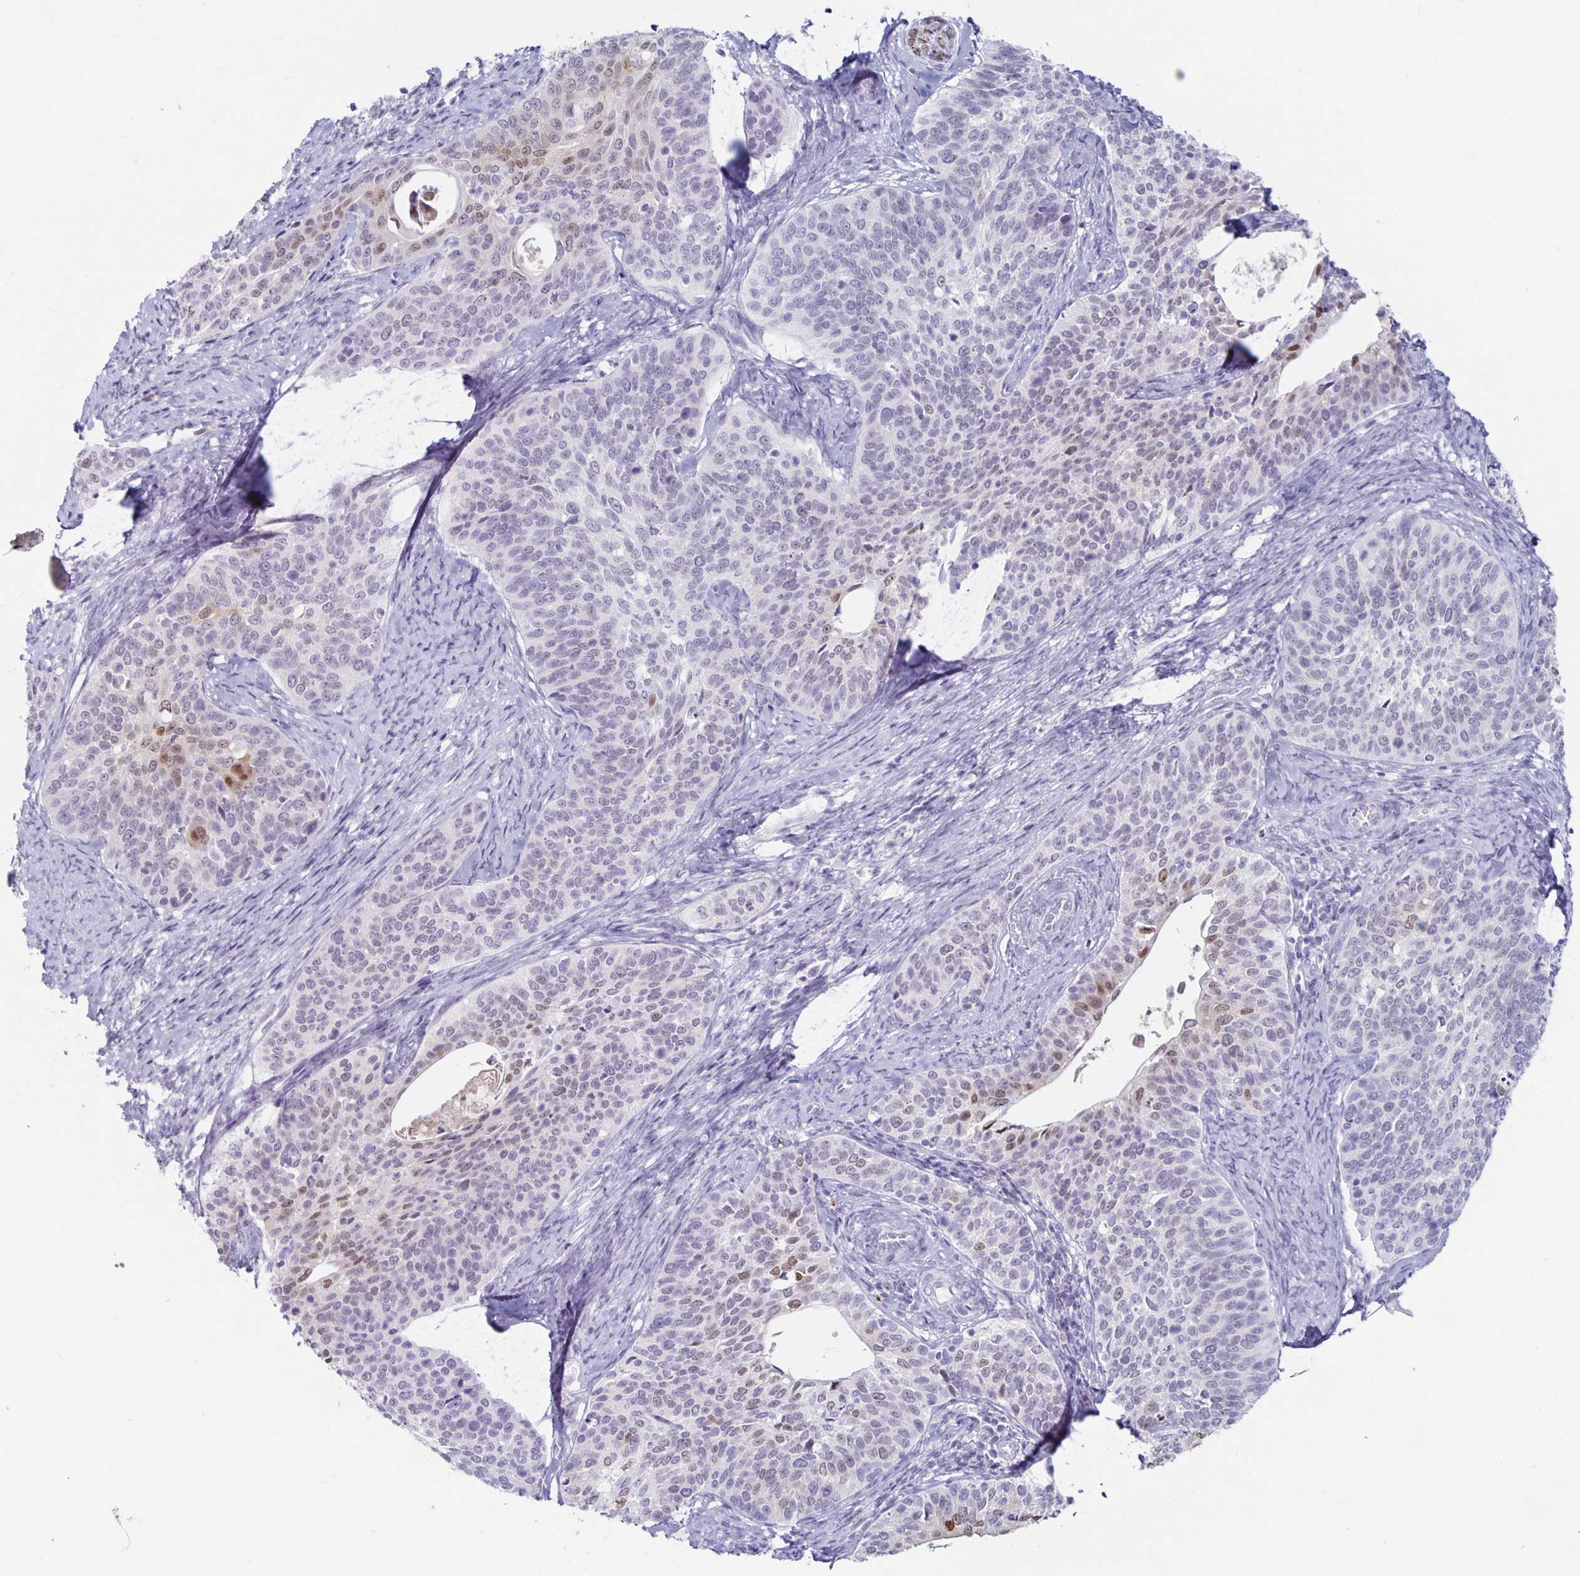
{"staining": {"intensity": "weak", "quantity": "<25%", "location": "nuclear"}, "tissue": "cervical cancer", "cell_type": "Tumor cells", "image_type": "cancer", "snomed": [{"axis": "morphology", "description": "Squamous cell carcinoma, NOS"}, {"axis": "topography", "description": "Cervix"}], "caption": "A photomicrograph of human squamous cell carcinoma (cervical) is negative for staining in tumor cells.", "gene": "KCNQ2", "patient": {"sex": "female", "age": 69}}